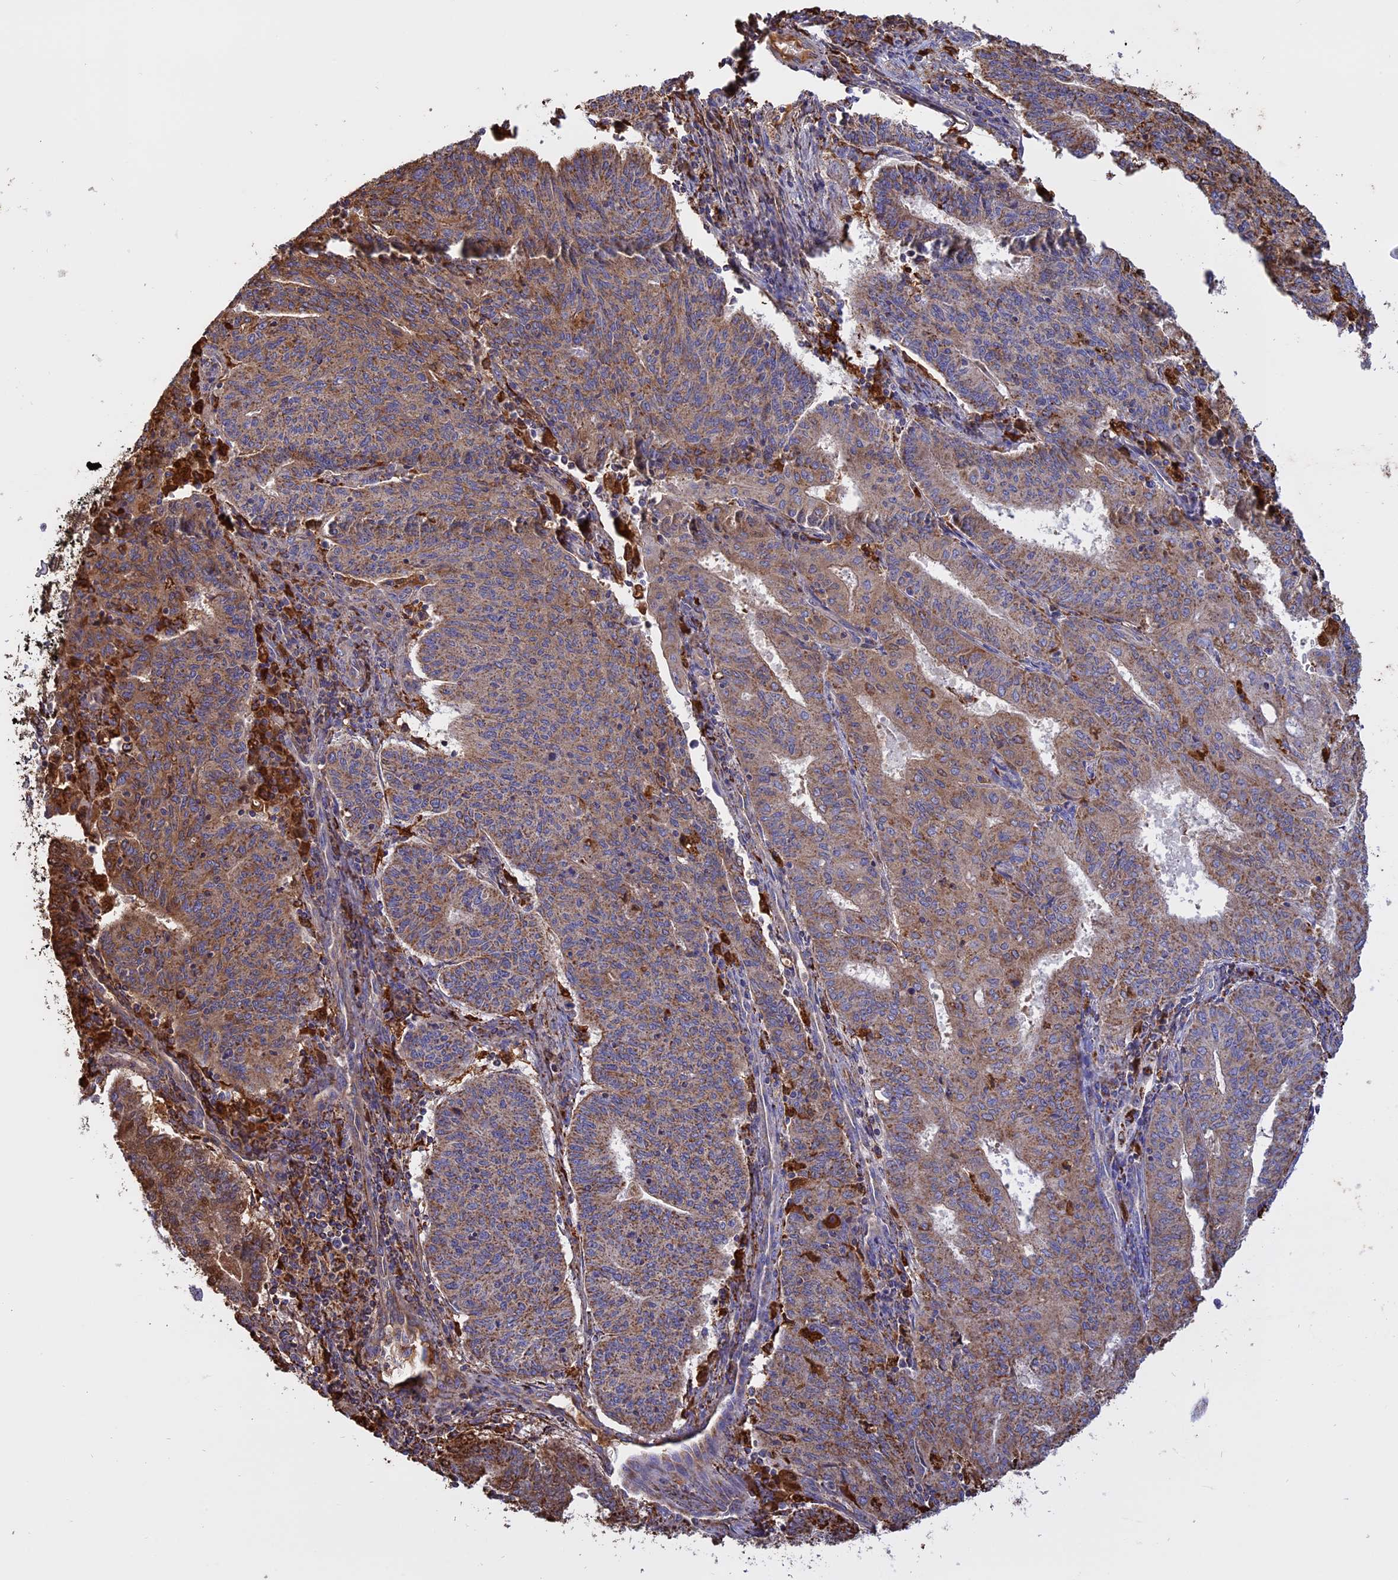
{"staining": {"intensity": "moderate", "quantity": ">75%", "location": "cytoplasmic/membranous"}, "tissue": "endometrial cancer", "cell_type": "Tumor cells", "image_type": "cancer", "snomed": [{"axis": "morphology", "description": "Adenocarcinoma, NOS"}, {"axis": "topography", "description": "Endometrium"}], "caption": "The micrograph demonstrates immunohistochemical staining of adenocarcinoma (endometrial). There is moderate cytoplasmic/membranous expression is present in approximately >75% of tumor cells.", "gene": "KCNG1", "patient": {"sex": "female", "age": 59}}